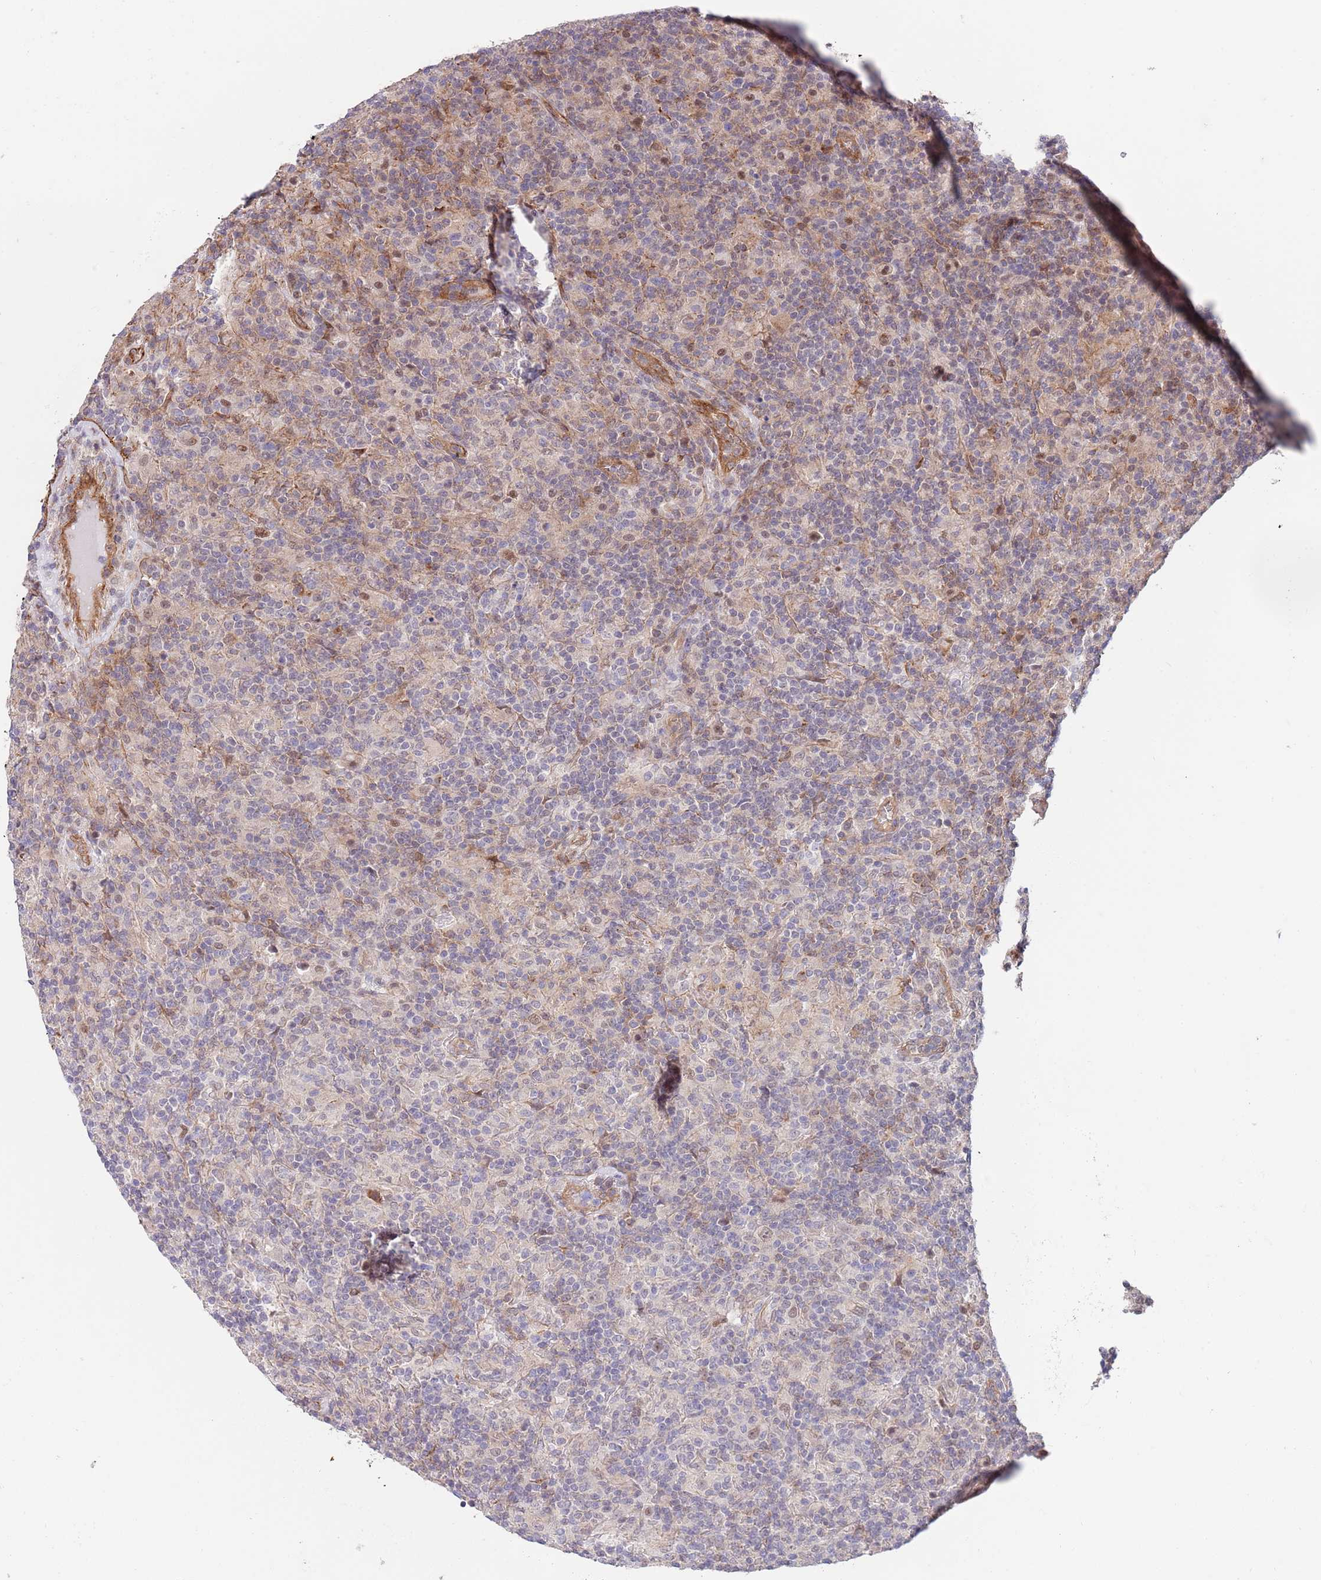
{"staining": {"intensity": "moderate", "quantity": "<25%", "location": "cytoplasmic/membranous,nuclear"}, "tissue": "lymphoma", "cell_type": "Tumor cells", "image_type": "cancer", "snomed": [{"axis": "morphology", "description": "Hodgkin's disease, NOS"}, {"axis": "topography", "description": "Lymph node"}], "caption": "Hodgkin's disease stained with DAB (3,3'-diaminobenzidine) immunohistochemistry (IHC) demonstrates low levels of moderate cytoplasmic/membranous and nuclear staining in about <25% of tumor cells. (DAB (3,3'-diaminobenzidine) IHC, brown staining for protein, blue staining for nuclei).", "gene": "BPNT1", "patient": {"sex": "male", "age": 70}}